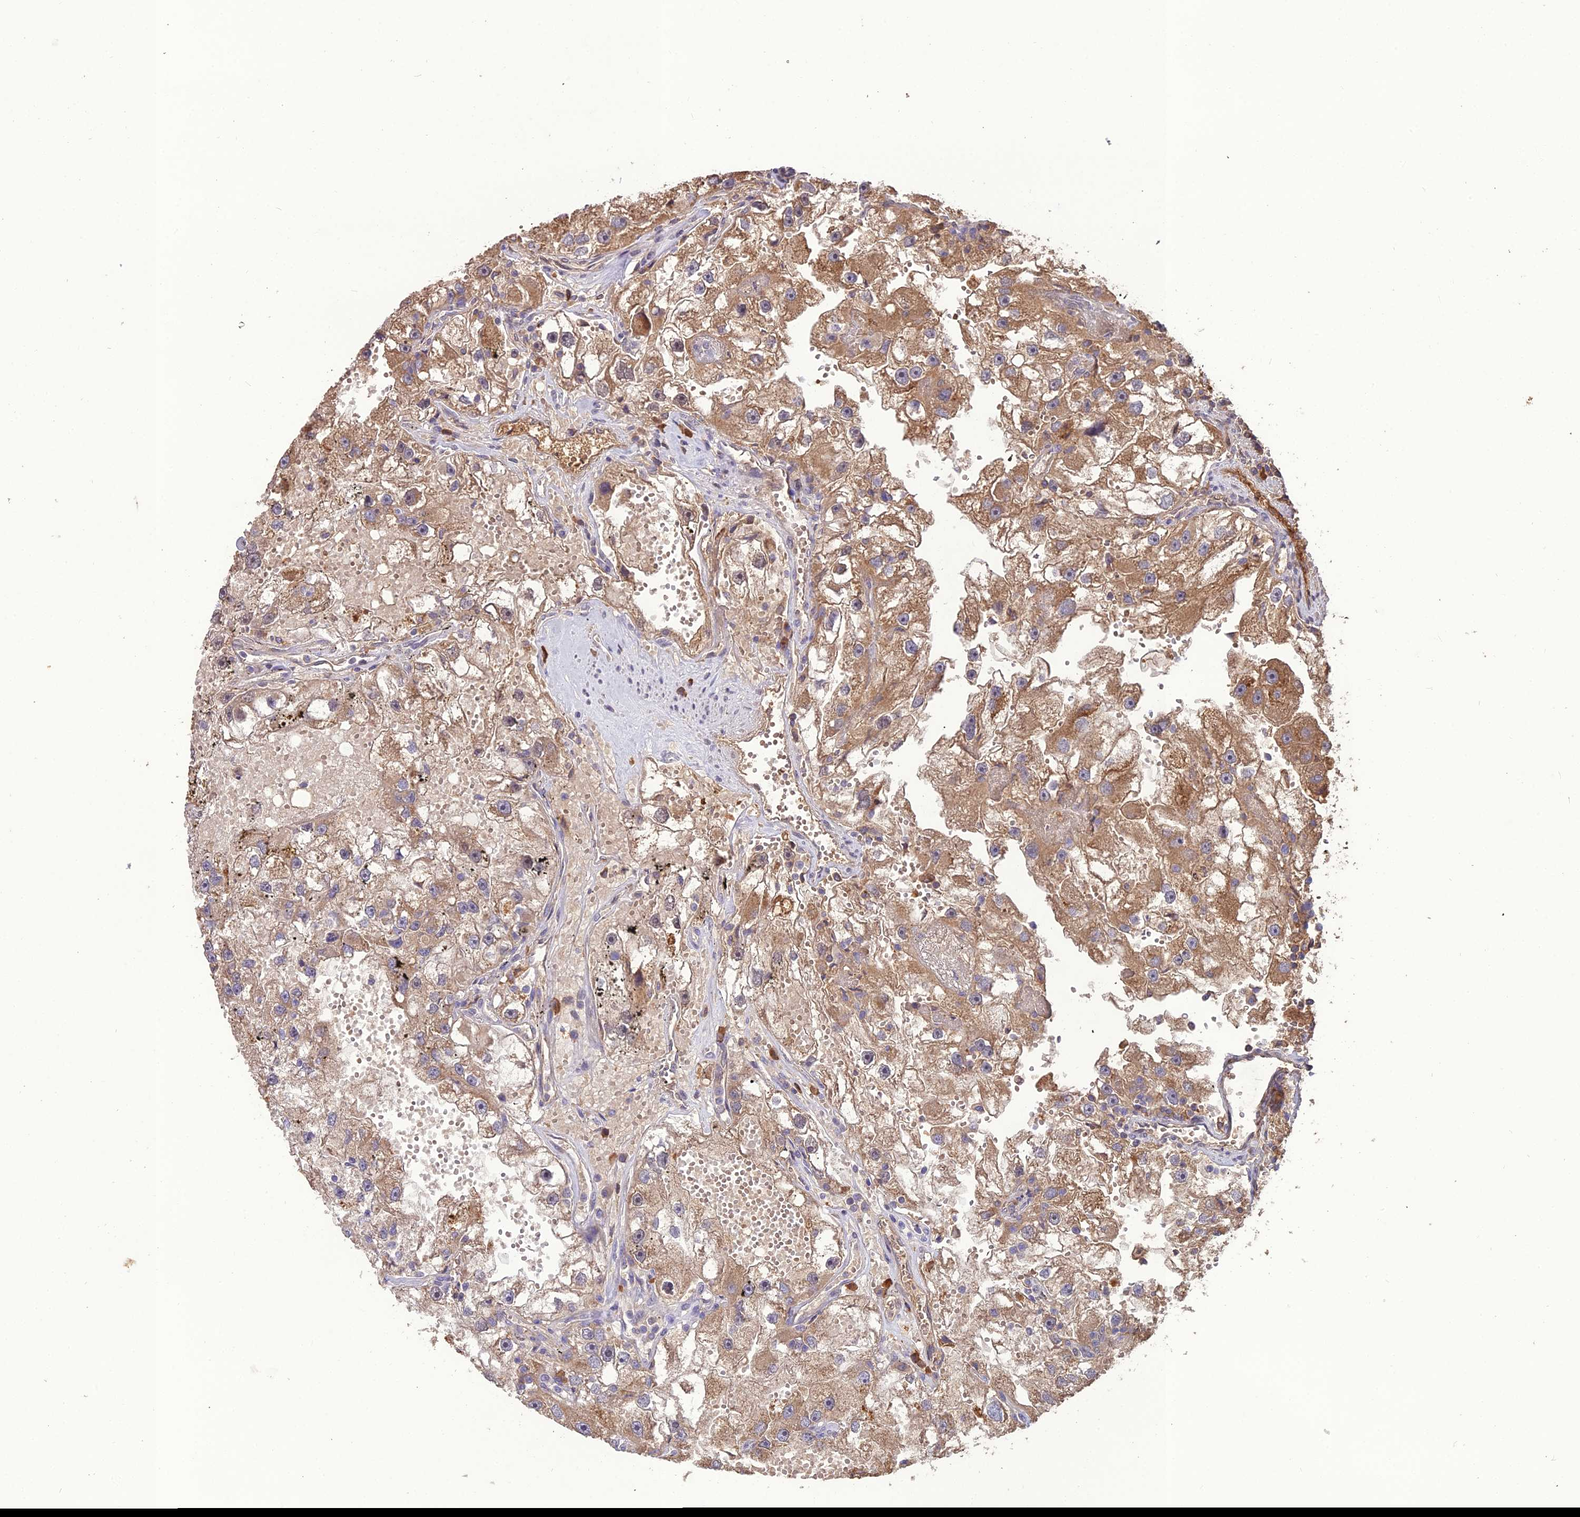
{"staining": {"intensity": "moderate", "quantity": ">75%", "location": "cytoplasmic/membranous"}, "tissue": "renal cancer", "cell_type": "Tumor cells", "image_type": "cancer", "snomed": [{"axis": "morphology", "description": "Adenocarcinoma, NOS"}, {"axis": "topography", "description": "Kidney"}], "caption": "Human renal adenocarcinoma stained with a protein marker demonstrates moderate staining in tumor cells.", "gene": "KCTD16", "patient": {"sex": "male", "age": 63}}